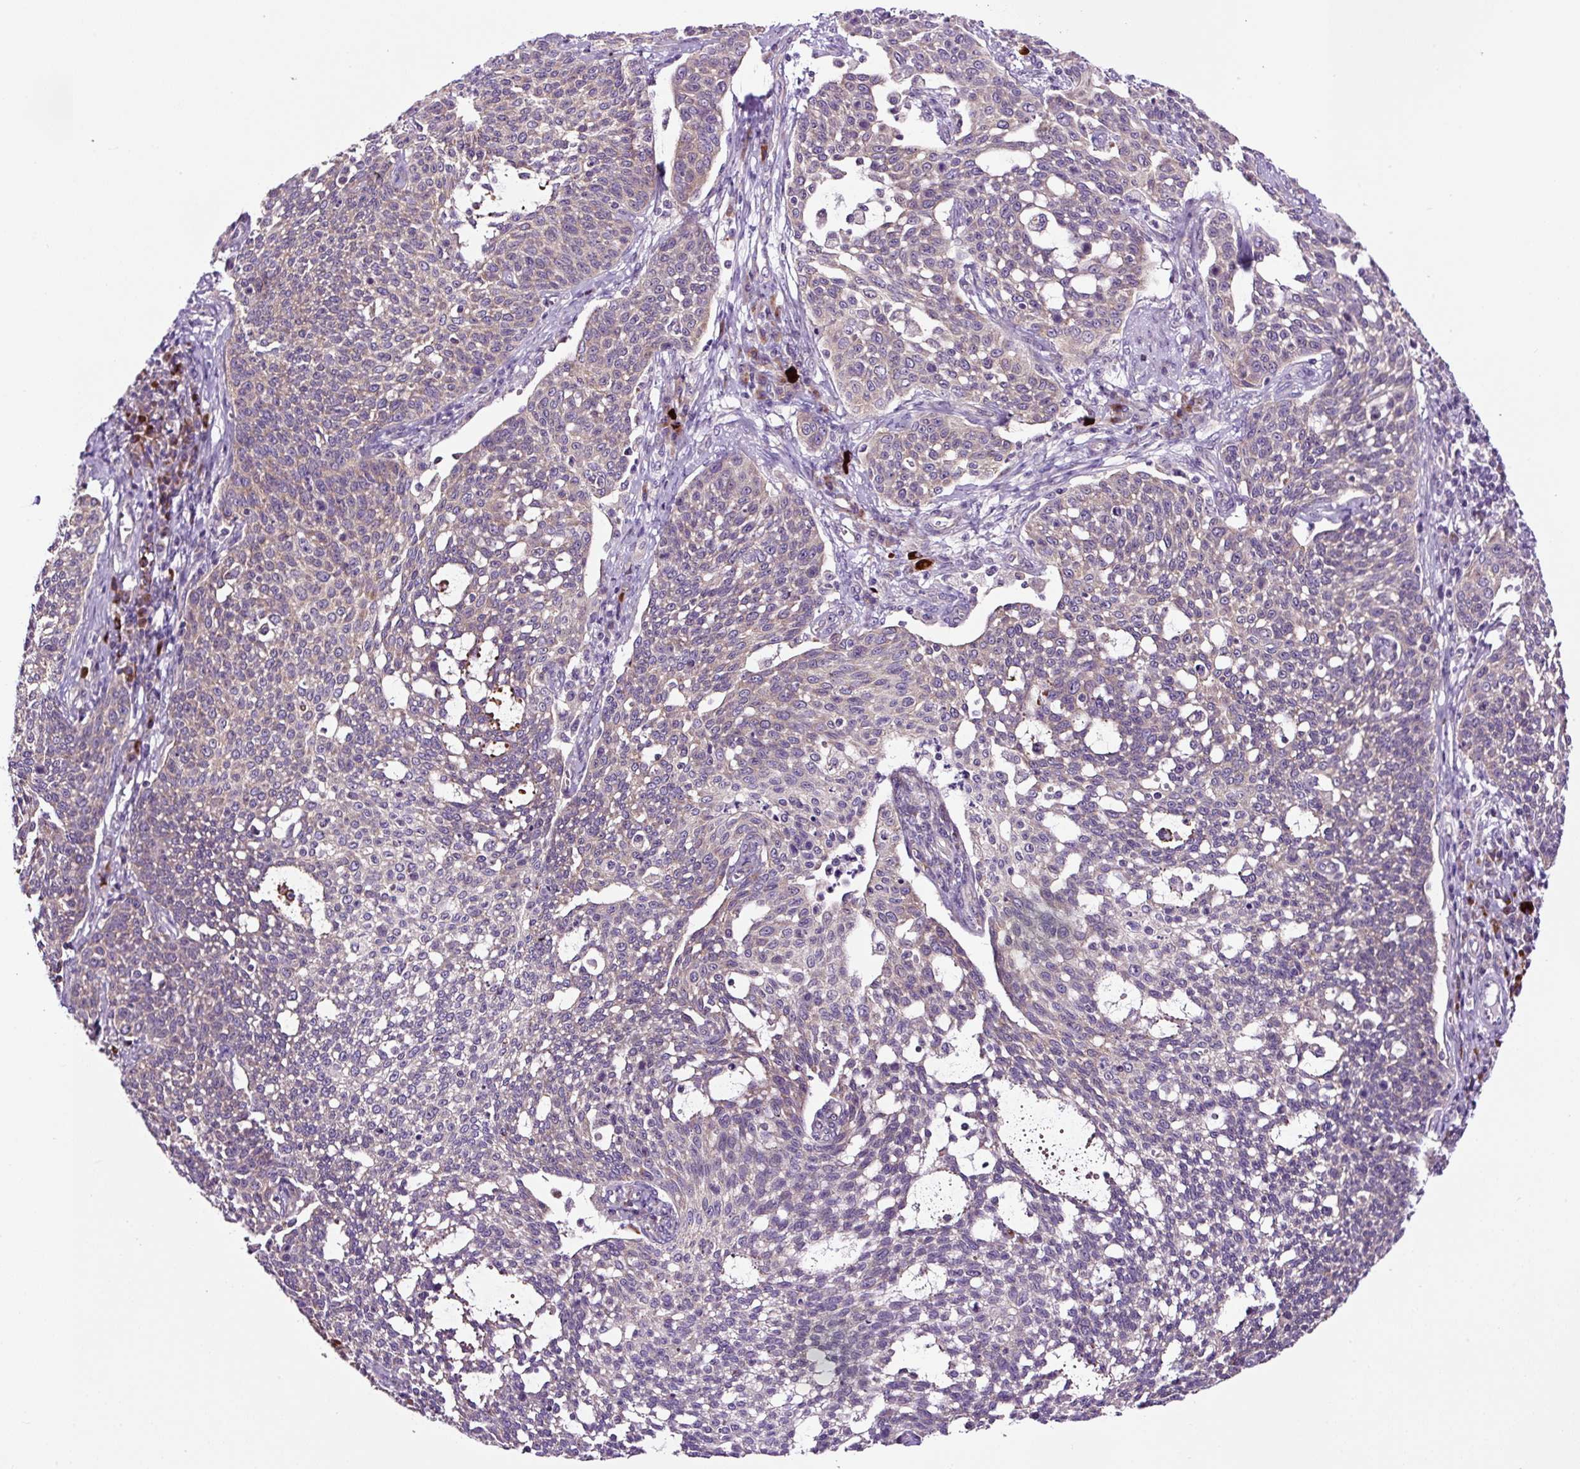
{"staining": {"intensity": "weak", "quantity": "<25%", "location": "cytoplasmic/membranous"}, "tissue": "cervical cancer", "cell_type": "Tumor cells", "image_type": "cancer", "snomed": [{"axis": "morphology", "description": "Squamous cell carcinoma, NOS"}, {"axis": "topography", "description": "Cervix"}], "caption": "A photomicrograph of cervical cancer (squamous cell carcinoma) stained for a protein reveals no brown staining in tumor cells.", "gene": "NOM1", "patient": {"sex": "female", "age": 34}}